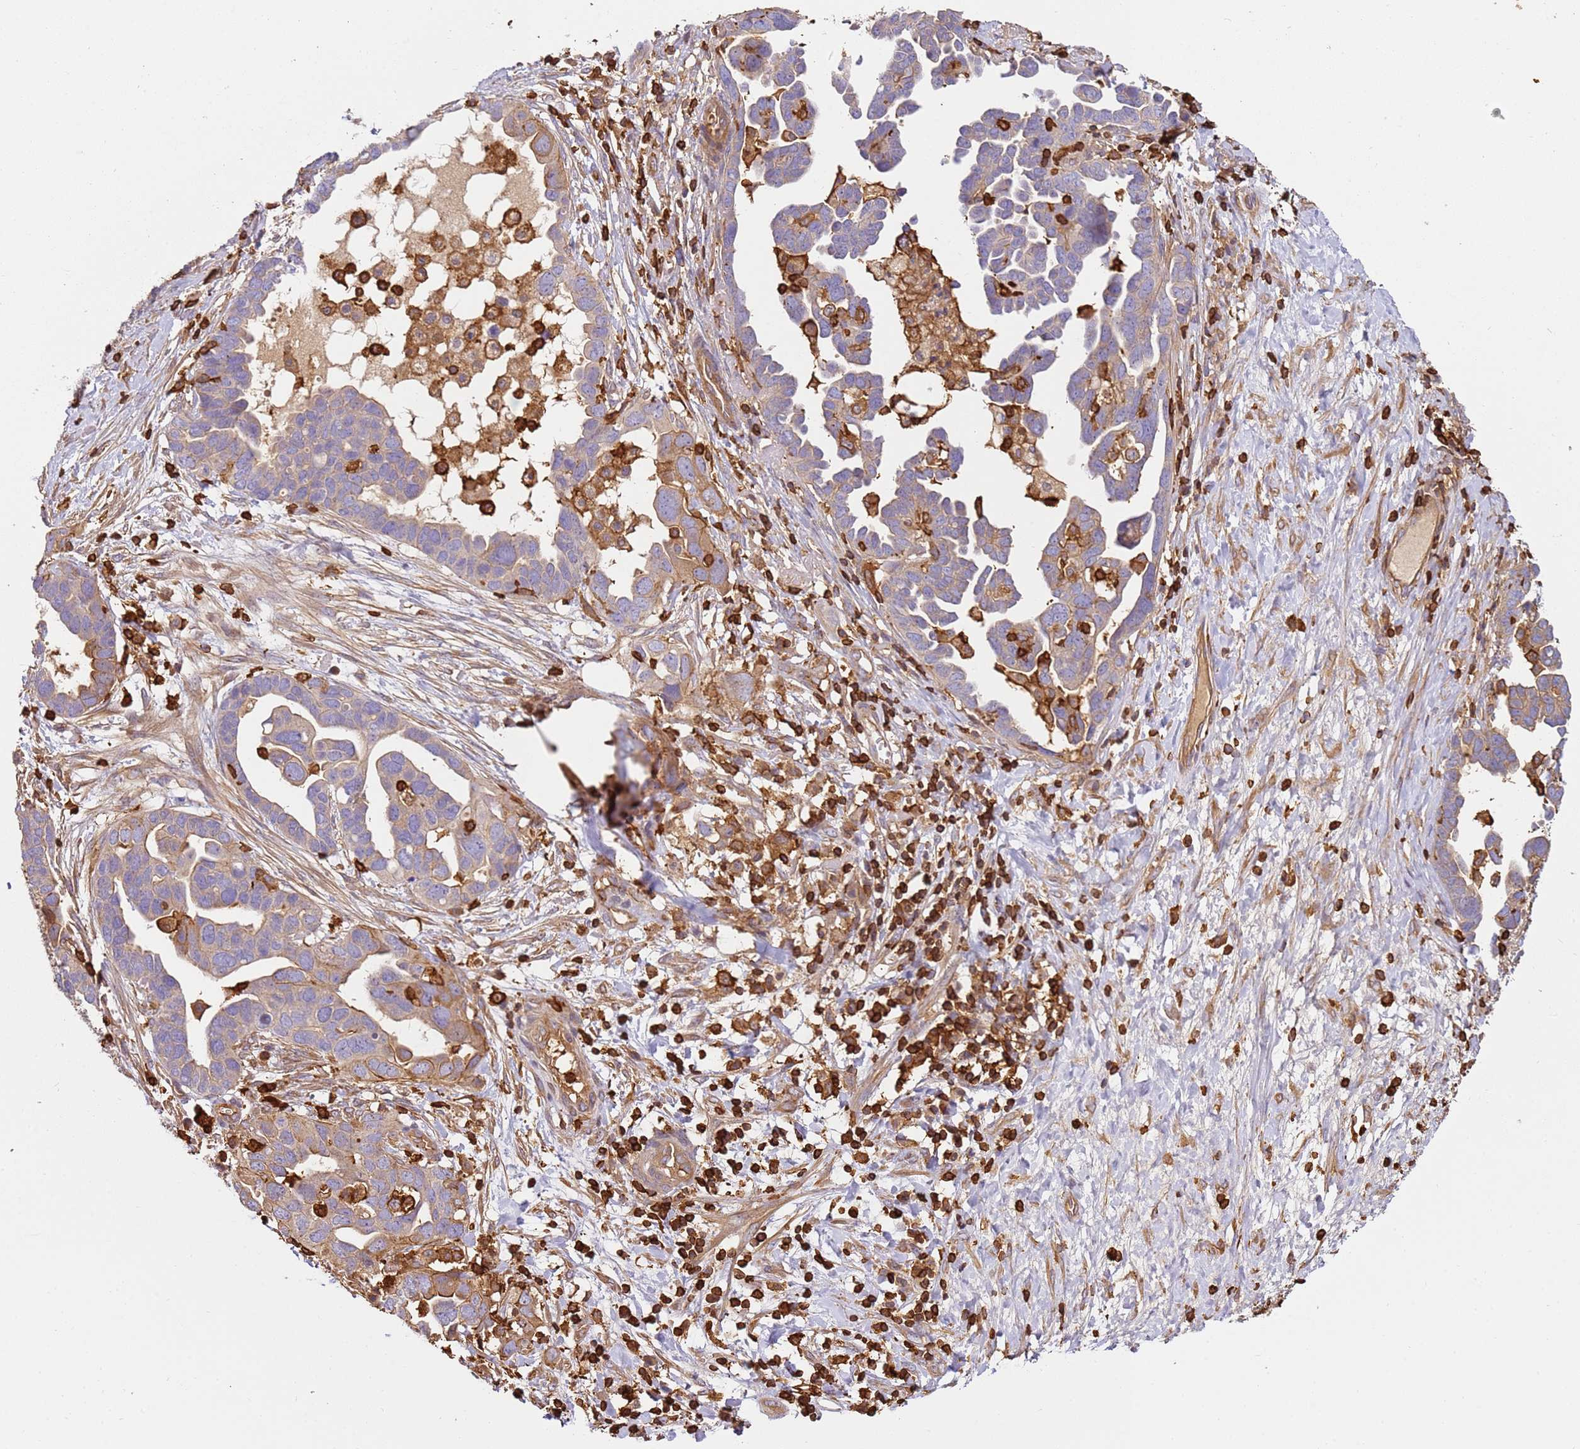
{"staining": {"intensity": "moderate", "quantity": "<25%", "location": "cytoplasmic/membranous"}, "tissue": "ovarian cancer", "cell_type": "Tumor cells", "image_type": "cancer", "snomed": [{"axis": "morphology", "description": "Cystadenocarcinoma, serous, NOS"}, {"axis": "topography", "description": "Ovary"}], "caption": "IHC photomicrograph of neoplastic tissue: ovarian cancer stained using immunohistochemistry exhibits low levels of moderate protein expression localized specifically in the cytoplasmic/membranous of tumor cells, appearing as a cytoplasmic/membranous brown color.", "gene": "OR6P1", "patient": {"sex": "female", "age": 54}}